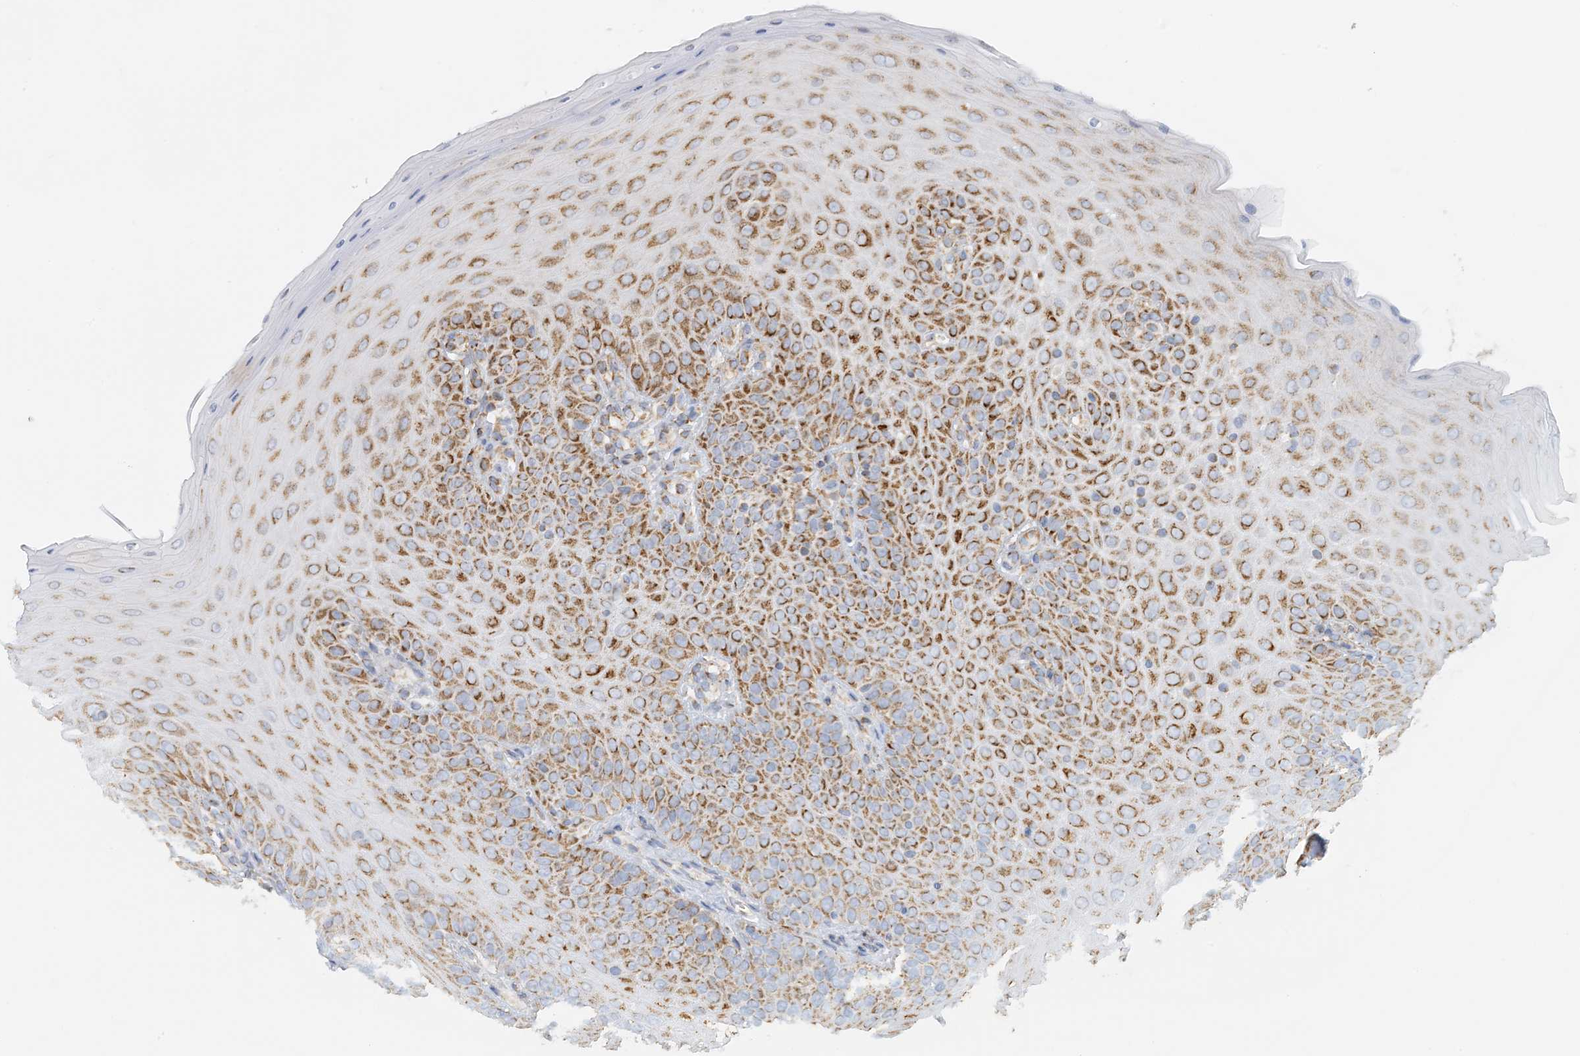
{"staining": {"intensity": "strong", "quantity": "25%-75%", "location": "cytoplasmic/membranous"}, "tissue": "oral mucosa", "cell_type": "Squamous epithelial cells", "image_type": "normal", "snomed": [{"axis": "morphology", "description": "Normal tissue, NOS"}, {"axis": "topography", "description": "Oral tissue"}], "caption": "The image exhibits immunohistochemical staining of normal oral mucosa. There is strong cytoplasmic/membranous staining is identified in about 25%-75% of squamous epithelial cells.", "gene": "COA3", "patient": {"sex": "female", "age": 68}}